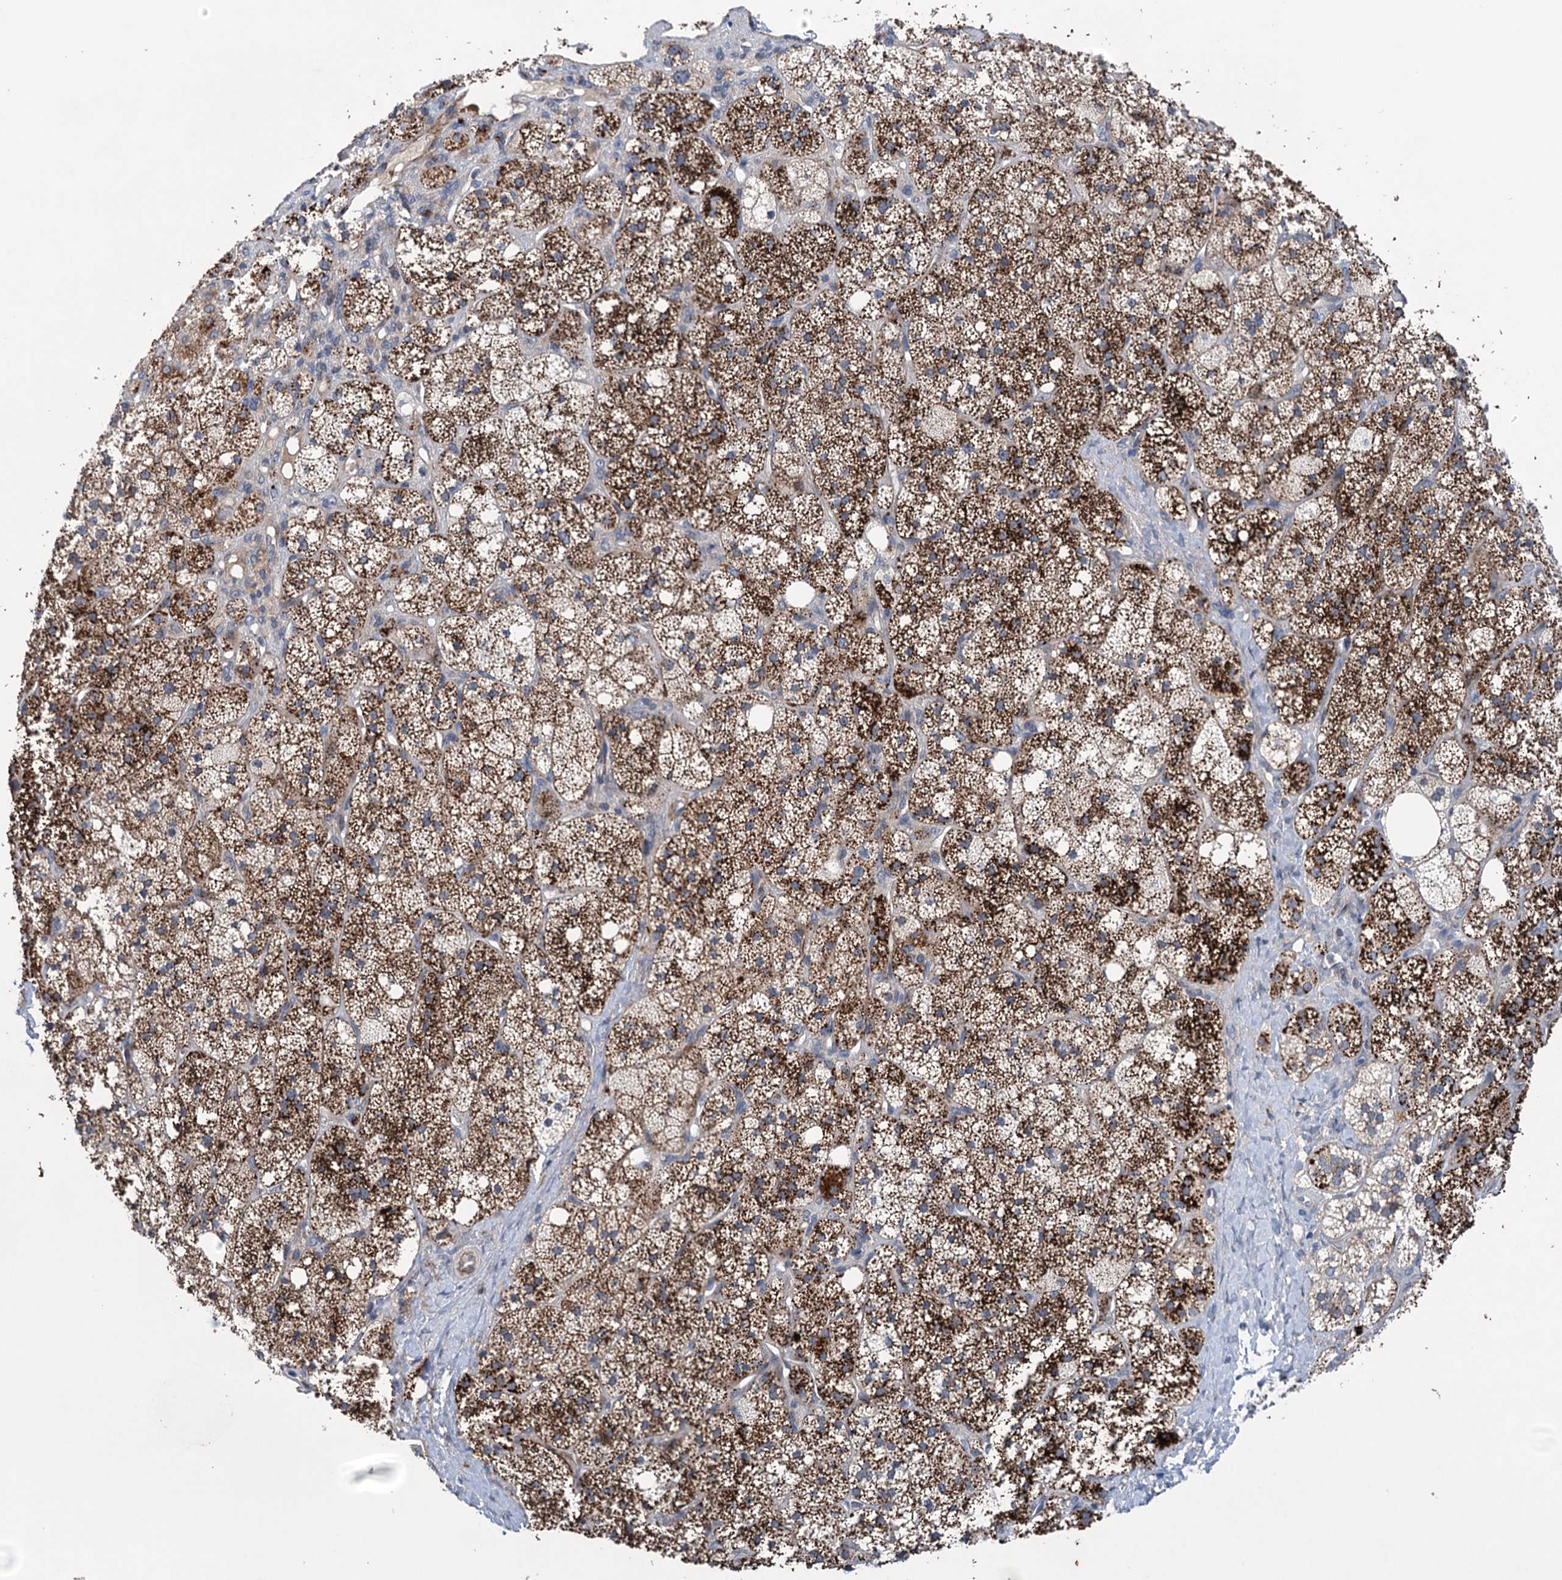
{"staining": {"intensity": "strong", "quantity": ">75%", "location": "cytoplasmic/membranous"}, "tissue": "adrenal gland", "cell_type": "Glandular cells", "image_type": "normal", "snomed": [{"axis": "morphology", "description": "Normal tissue, NOS"}, {"axis": "topography", "description": "Adrenal gland"}], "caption": "Strong cytoplasmic/membranous positivity is appreciated in about >75% of glandular cells in benign adrenal gland.", "gene": "NCAPD2", "patient": {"sex": "male", "age": 61}}